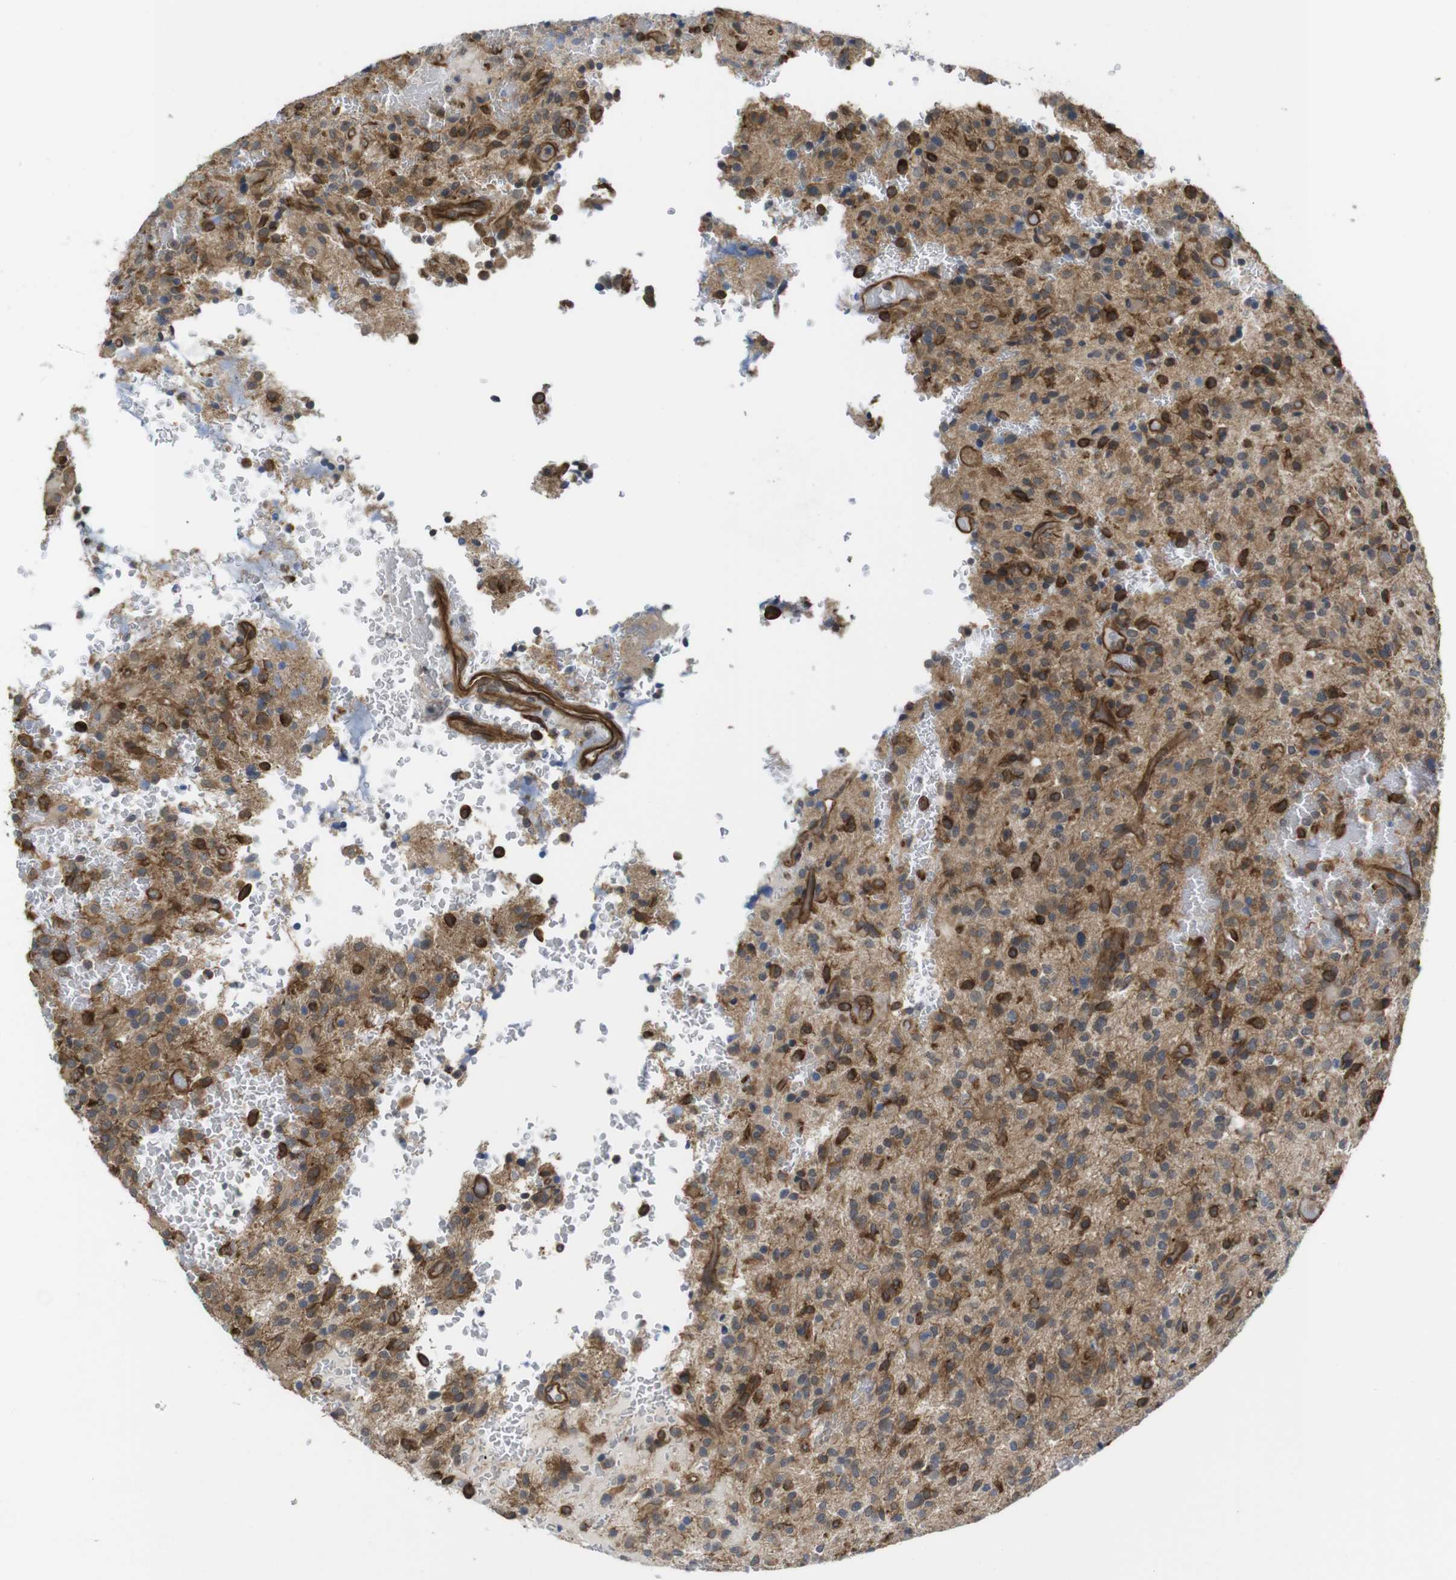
{"staining": {"intensity": "strong", "quantity": "25%-75%", "location": "cytoplasmic/membranous"}, "tissue": "glioma", "cell_type": "Tumor cells", "image_type": "cancer", "snomed": [{"axis": "morphology", "description": "Glioma, malignant, High grade"}, {"axis": "topography", "description": "Brain"}], "caption": "Immunohistochemistry (IHC) of human malignant glioma (high-grade) displays high levels of strong cytoplasmic/membranous staining in approximately 25%-75% of tumor cells.", "gene": "ZDHHC5", "patient": {"sex": "male", "age": 71}}